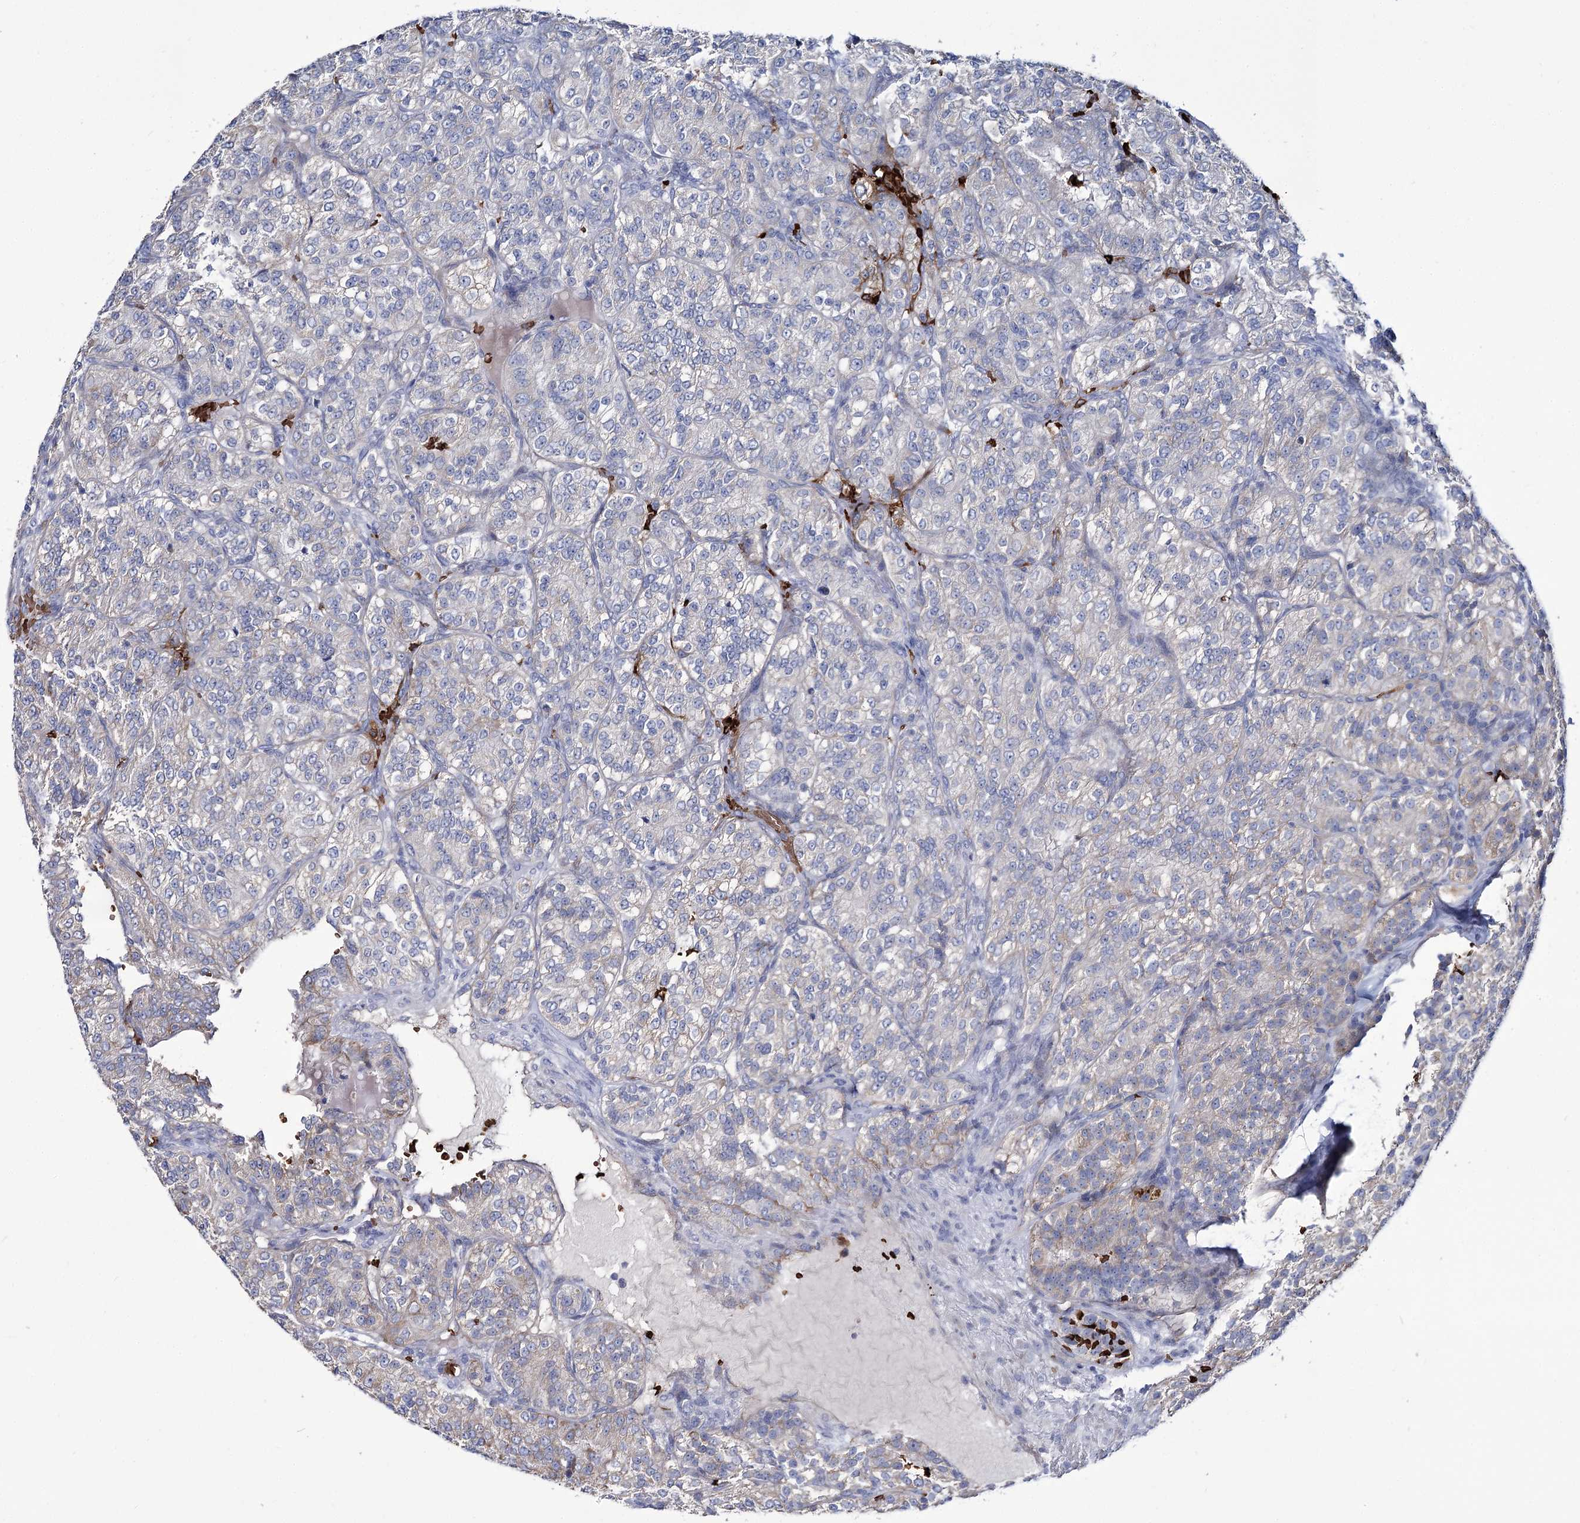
{"staining": {"intensity": "negative", "quantity": "none", "location": "none"}, "tissue": "renal cancer", "cell_type": "Tumor cells", "image_type": "cancer", "snomed": [{"axis": "morphology", "description": "Adenocarcinoma, NOS"}, {"axis": "topography", "description": "Kidney"}], "caption": "The IHC histopathology image has no significant positivity in tumor cells of renal cancer tissue.", "gene": "GBF1", "patient": {"sex": "female", "age": 63}}